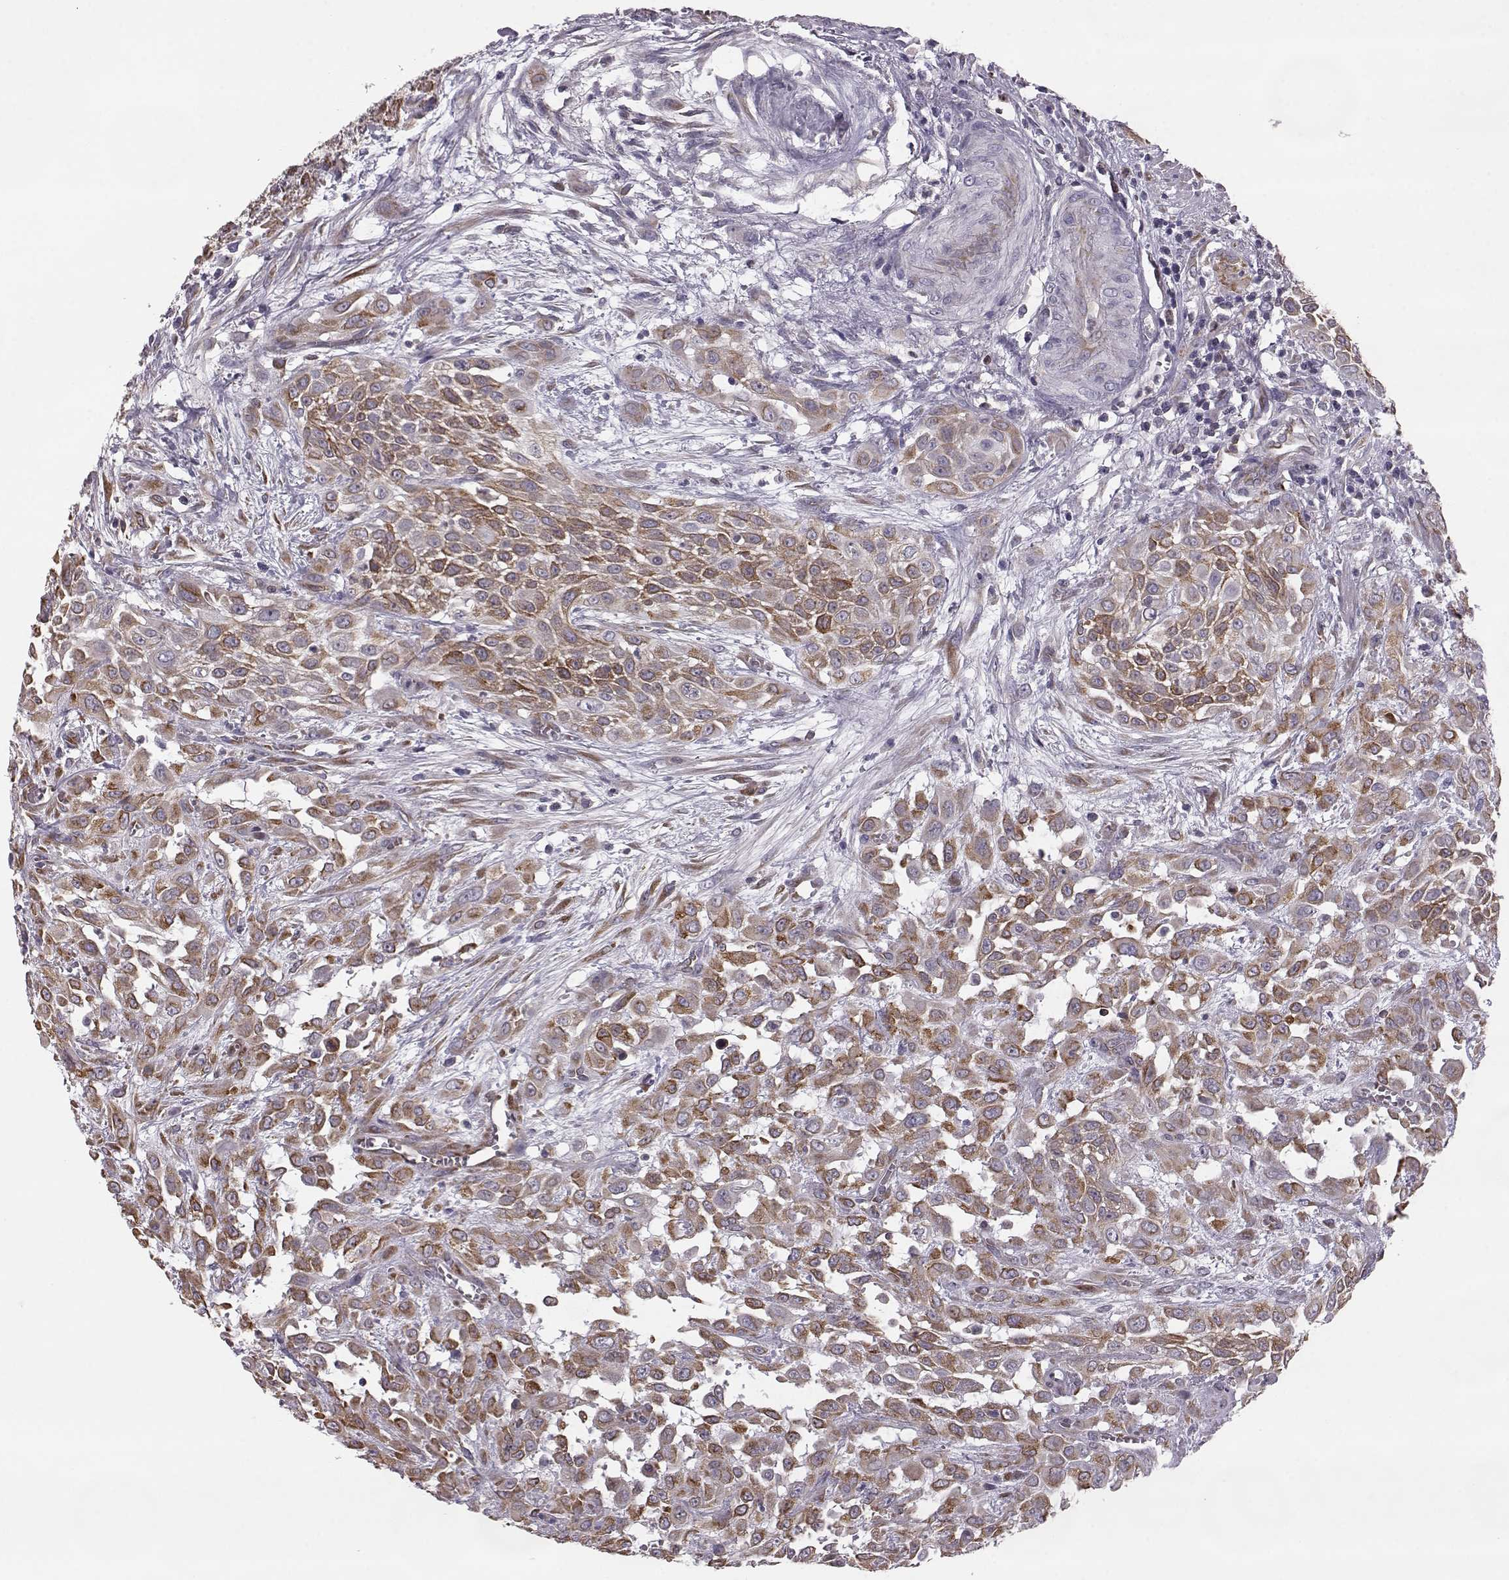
{"staining": {"intensity": "strong", "quantity": "25%-75%", "location": "cytoplasmic/membranous"}, "tissue": "urothelial cancer", "cell_type": "Tumor cells", "image_type": "cancer", "snomed": [{"axis": "morphology", "description": "Urothelial carcinoma, High grade"}, {"axis": "topography", "description": "Urinary bladder"}], "caption": "Tumor cells display high levels of strong cytoplasmic/membranous positivity in about 25%-75% of cells in high-grade urothelial carcinoma.", "gene": "ELOVL5", "patient": {"sex": "male", "age": 57}}